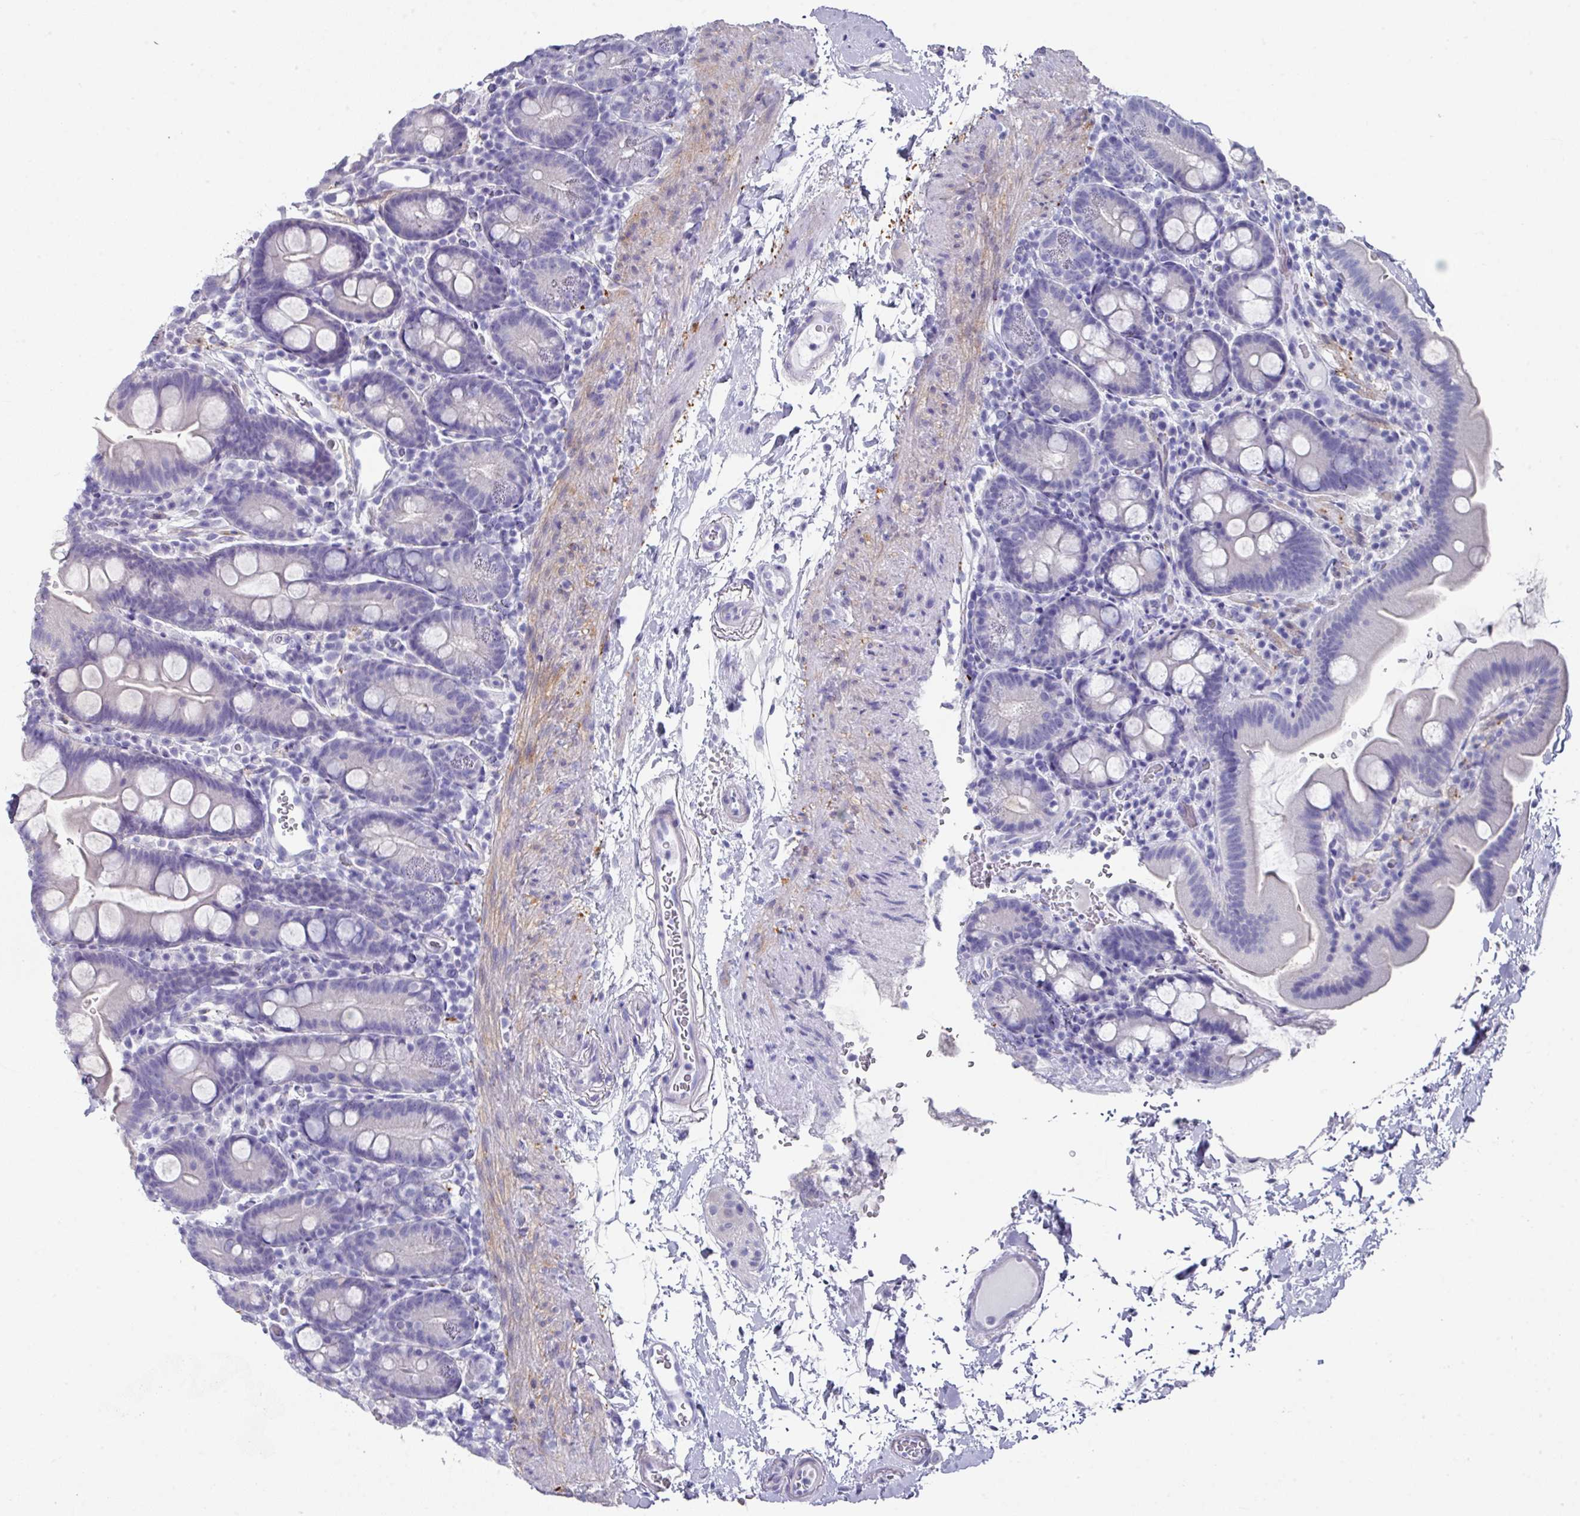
{"staining": {"intensity": "negative", "quantity": "none", "location": "none"}, "tissue": "small intestine", "cell_type": "Glandular cells", "image_type": "normal", "snomed": [{"axis": "morphology", "description": "Normal tissue, NOS"}, {"axis": "topography", "description": "Small intestine"}], "caption": "Photomicrograph shows no protein staining in glandular cells of benign small intestine. (DAB (3,3'-diaminobenzidine) immunohistochemistry (IHC), high magnification).", "gene": "PEX10", "patient": {"sex": "female", "age": 68}}